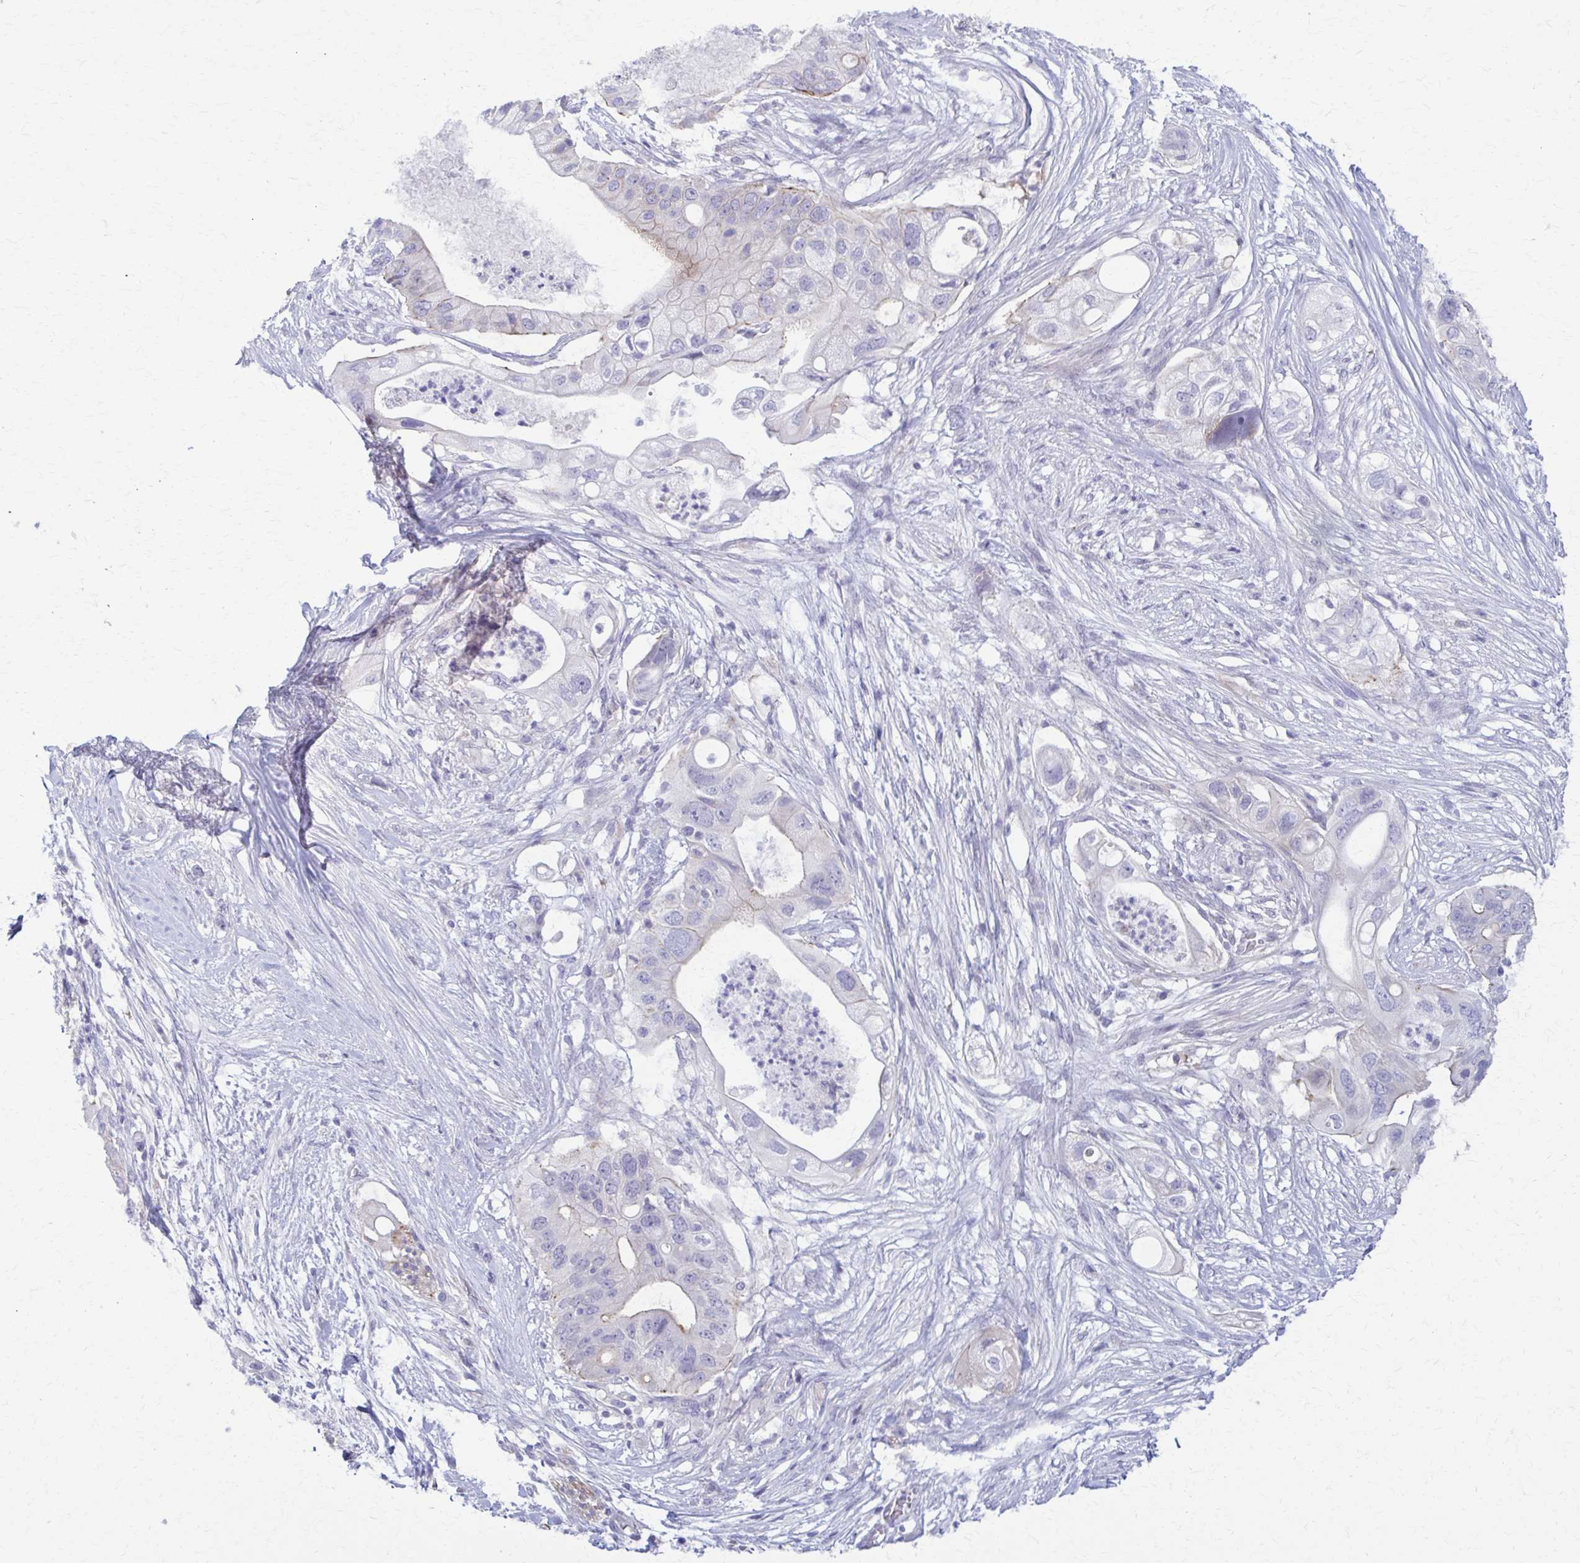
{"staining": {"intensity": "negative", "quantity": "none", "location": "none"}, "tissue": "pancreatic cancer", "cell_type": "Tumor cells", "image_type": "cancer", "snomed": [{"axis": "morphology", "description": "Adenocarcinoma, NOS"}, {"axis": "topography", "description": "Pancreas"}], "caption": "Human adenocarcinoma (pancreatic) stained for a protein using immunohistochemistry demonstrates no staining in tumor cells.", "gene": "RHOBTB2", "patient": {"sex": "female", "age": 72}}